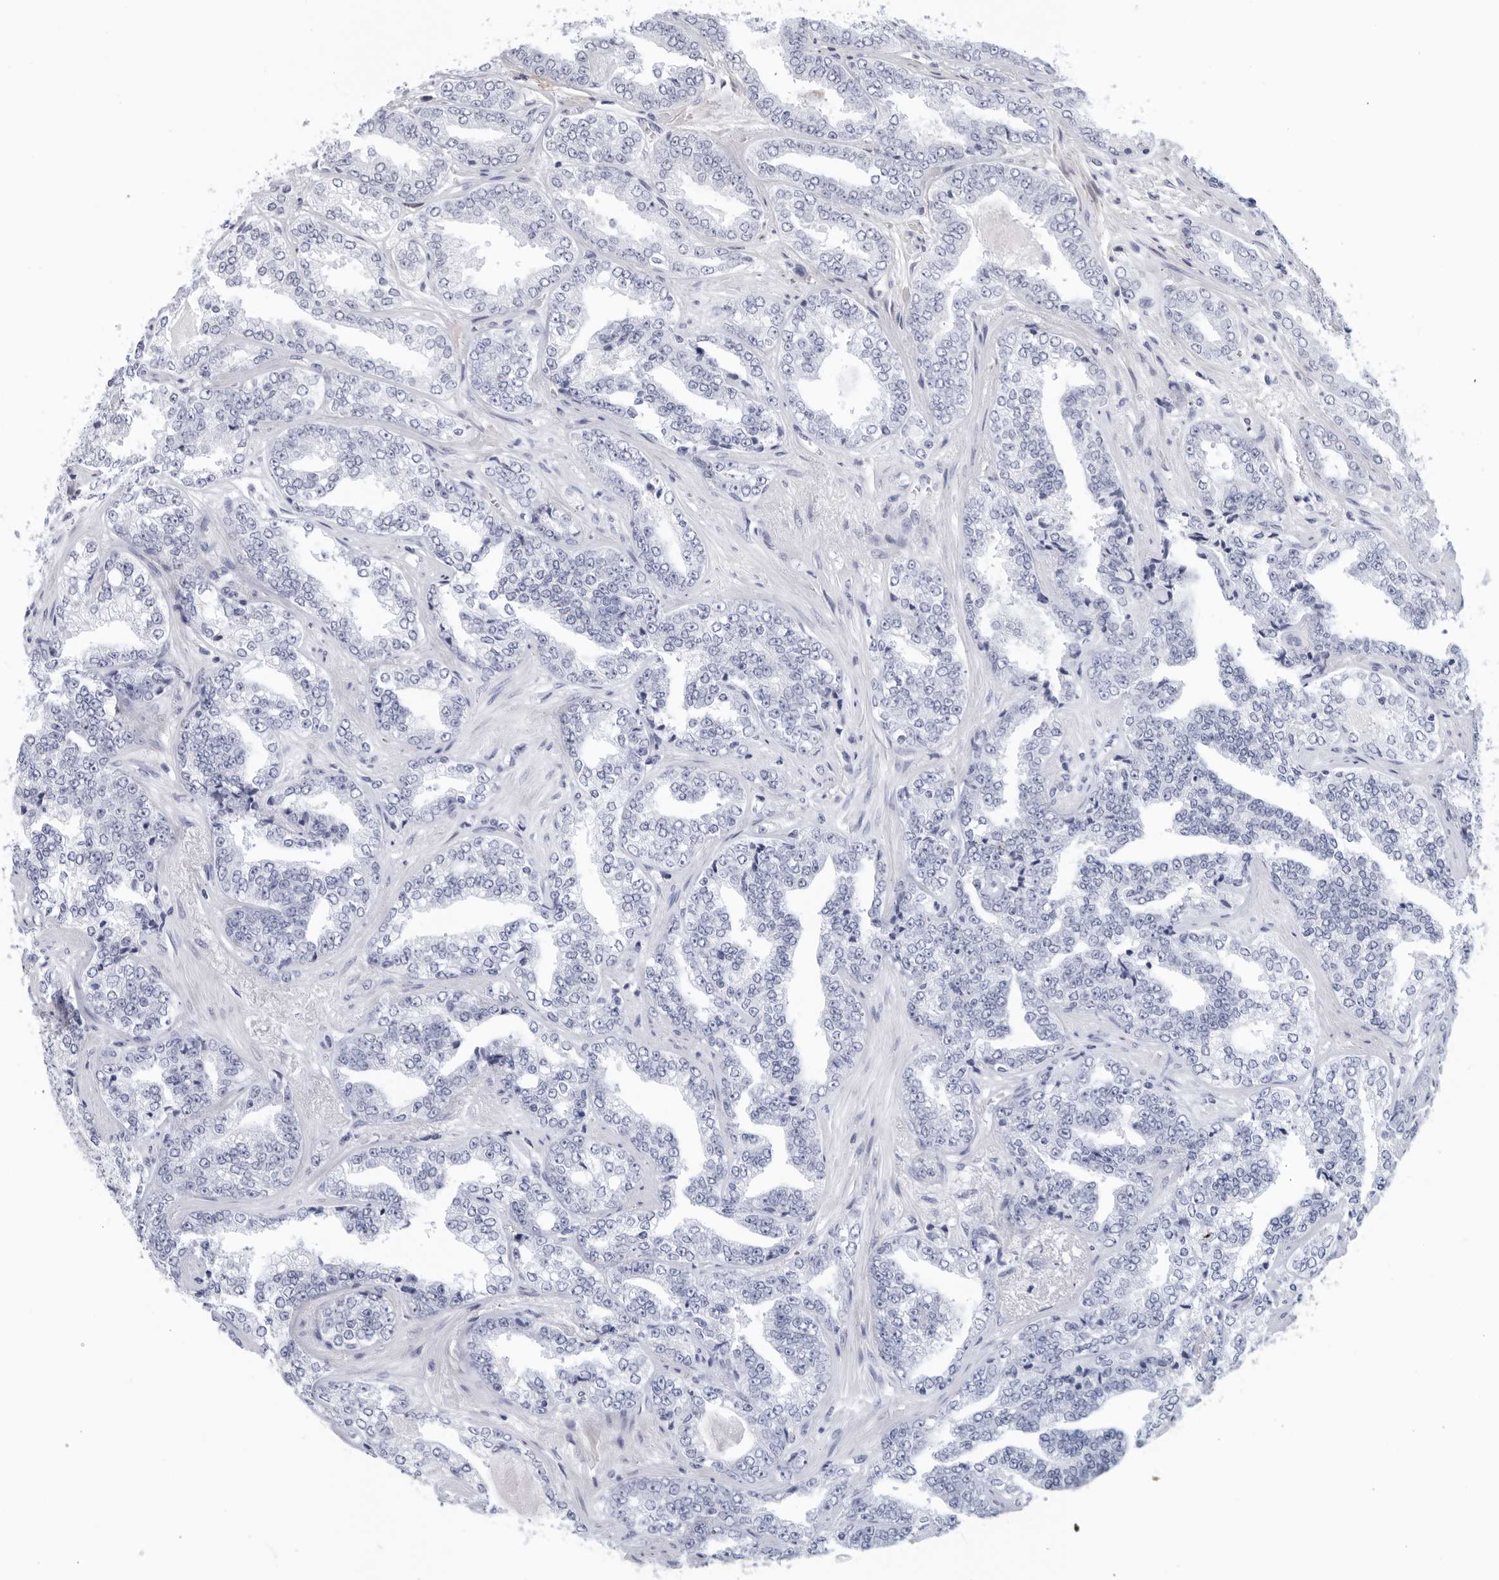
{"staining": {"intensity": "negative", "quantity": "none", "location": "none"}, "tissue": "prostate cancer", "cell_type": "Tumor cells", "image_type": "cancer", "snomed": [{"axis": "morphology", "description": "Adenocarcinoma, High grade"}, {"axis": "topography", "description": "Prostate"}], "caption": "Immunohistochemistry of human adenocarcinoma (high-grade) (prostate) reveals no staining in tumor cells.", "gene": "FGG", "patient": {"sex": "male", "age": 71}}